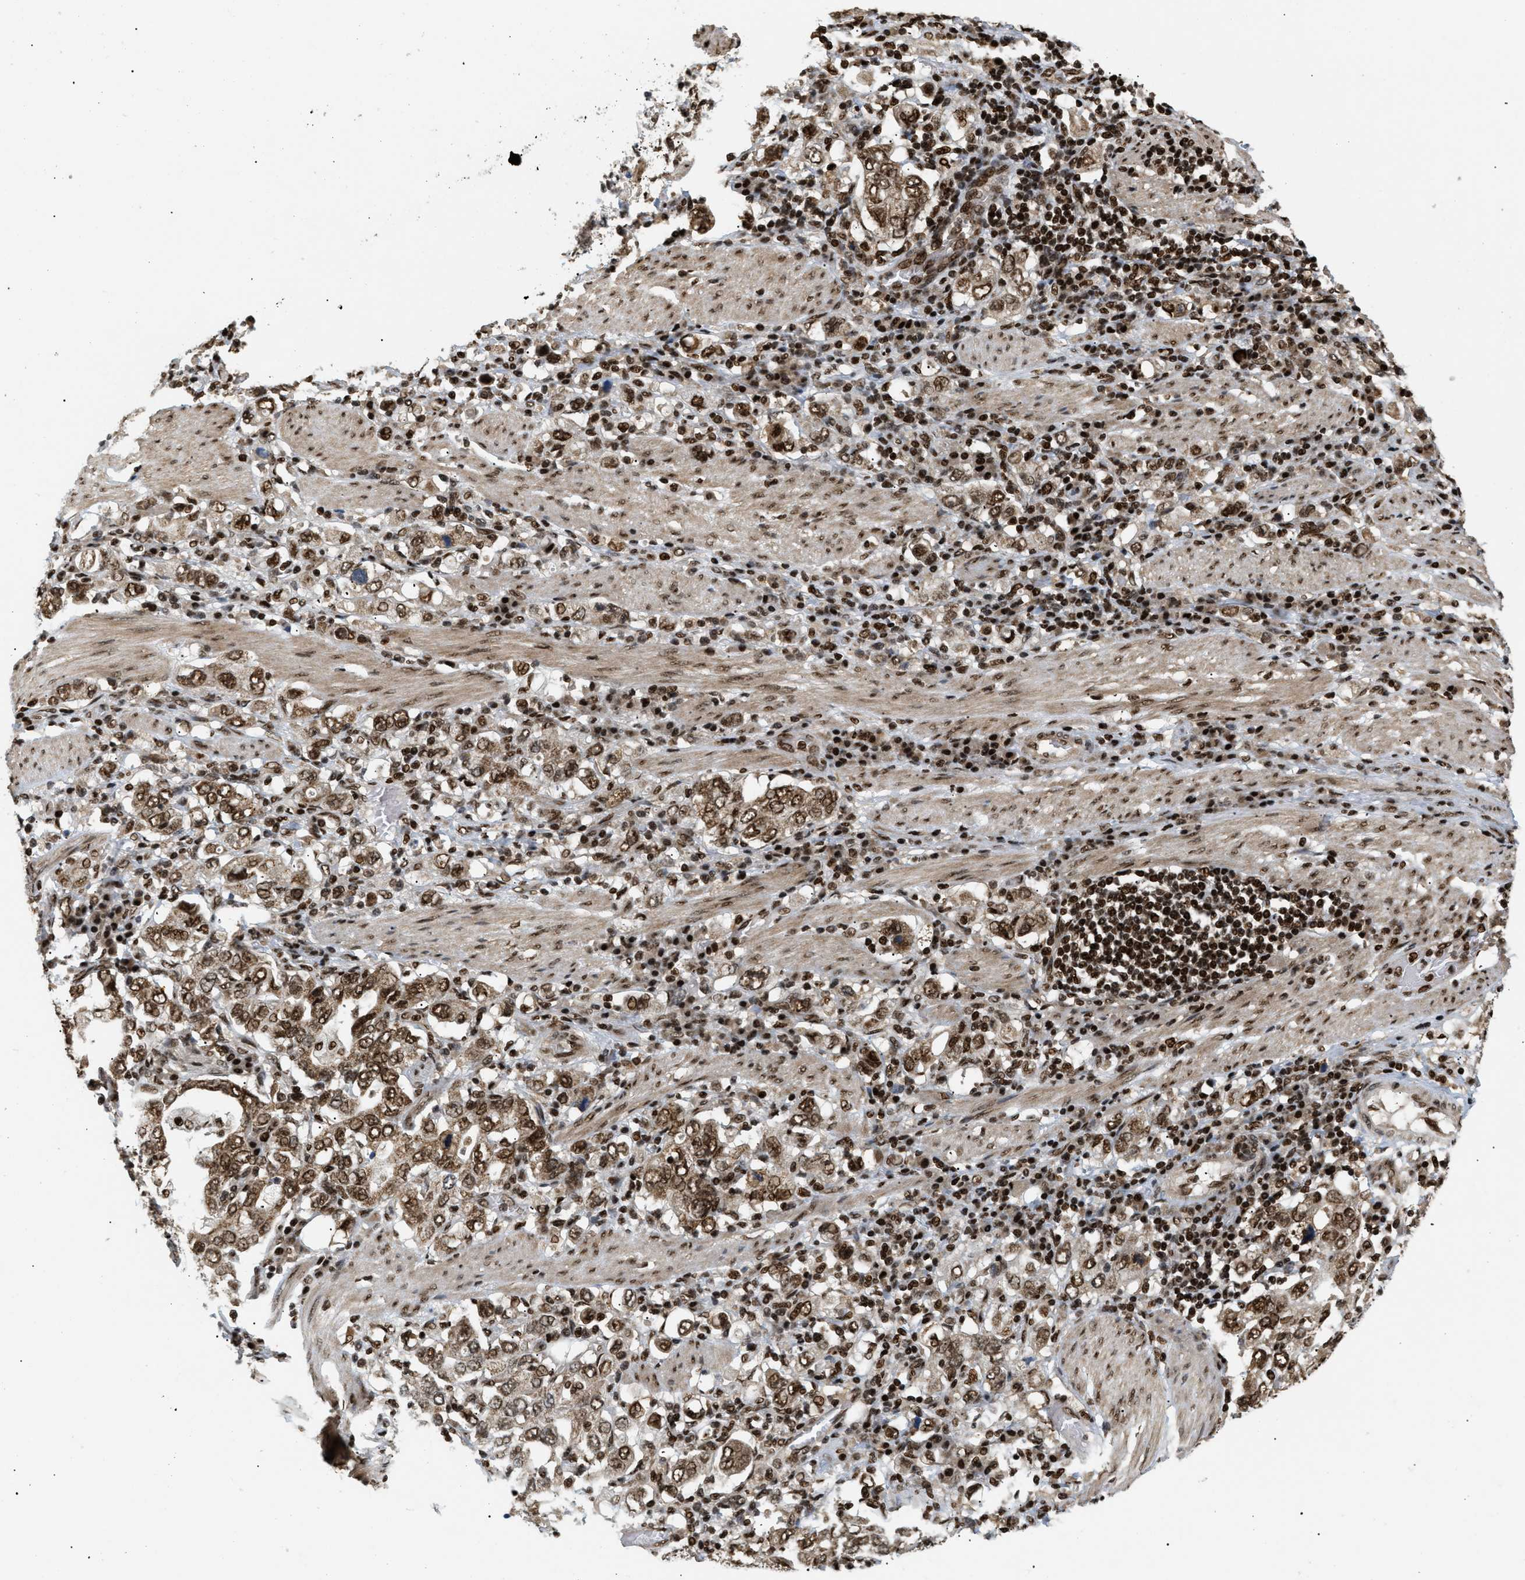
{"staining": {"intensity": "moderate", "quantity": ">75%", "location": "cytoplasmic/membranous,nuclear"}, "tissue": "stomach cancer", "cell_type": "Tumor cells", "image_type": "cancer", "snomed": [{"axis": "morphology", "description": "Adenocarcinoma, NOS"}, {"axis": "topography", "description": "Stomach, upper"}], "caption": "This histopathology image displays adenocarcinoma (stomach) stained with immunohistochemistry to label a protein in brown. The cytoplasmic/membranous and nuclear of tumor cells show moderate positivity for the protein. Nuclei are counter-stained blue.", "gene": "RBM5", "patient": {"sex": "male", "age": 62}}